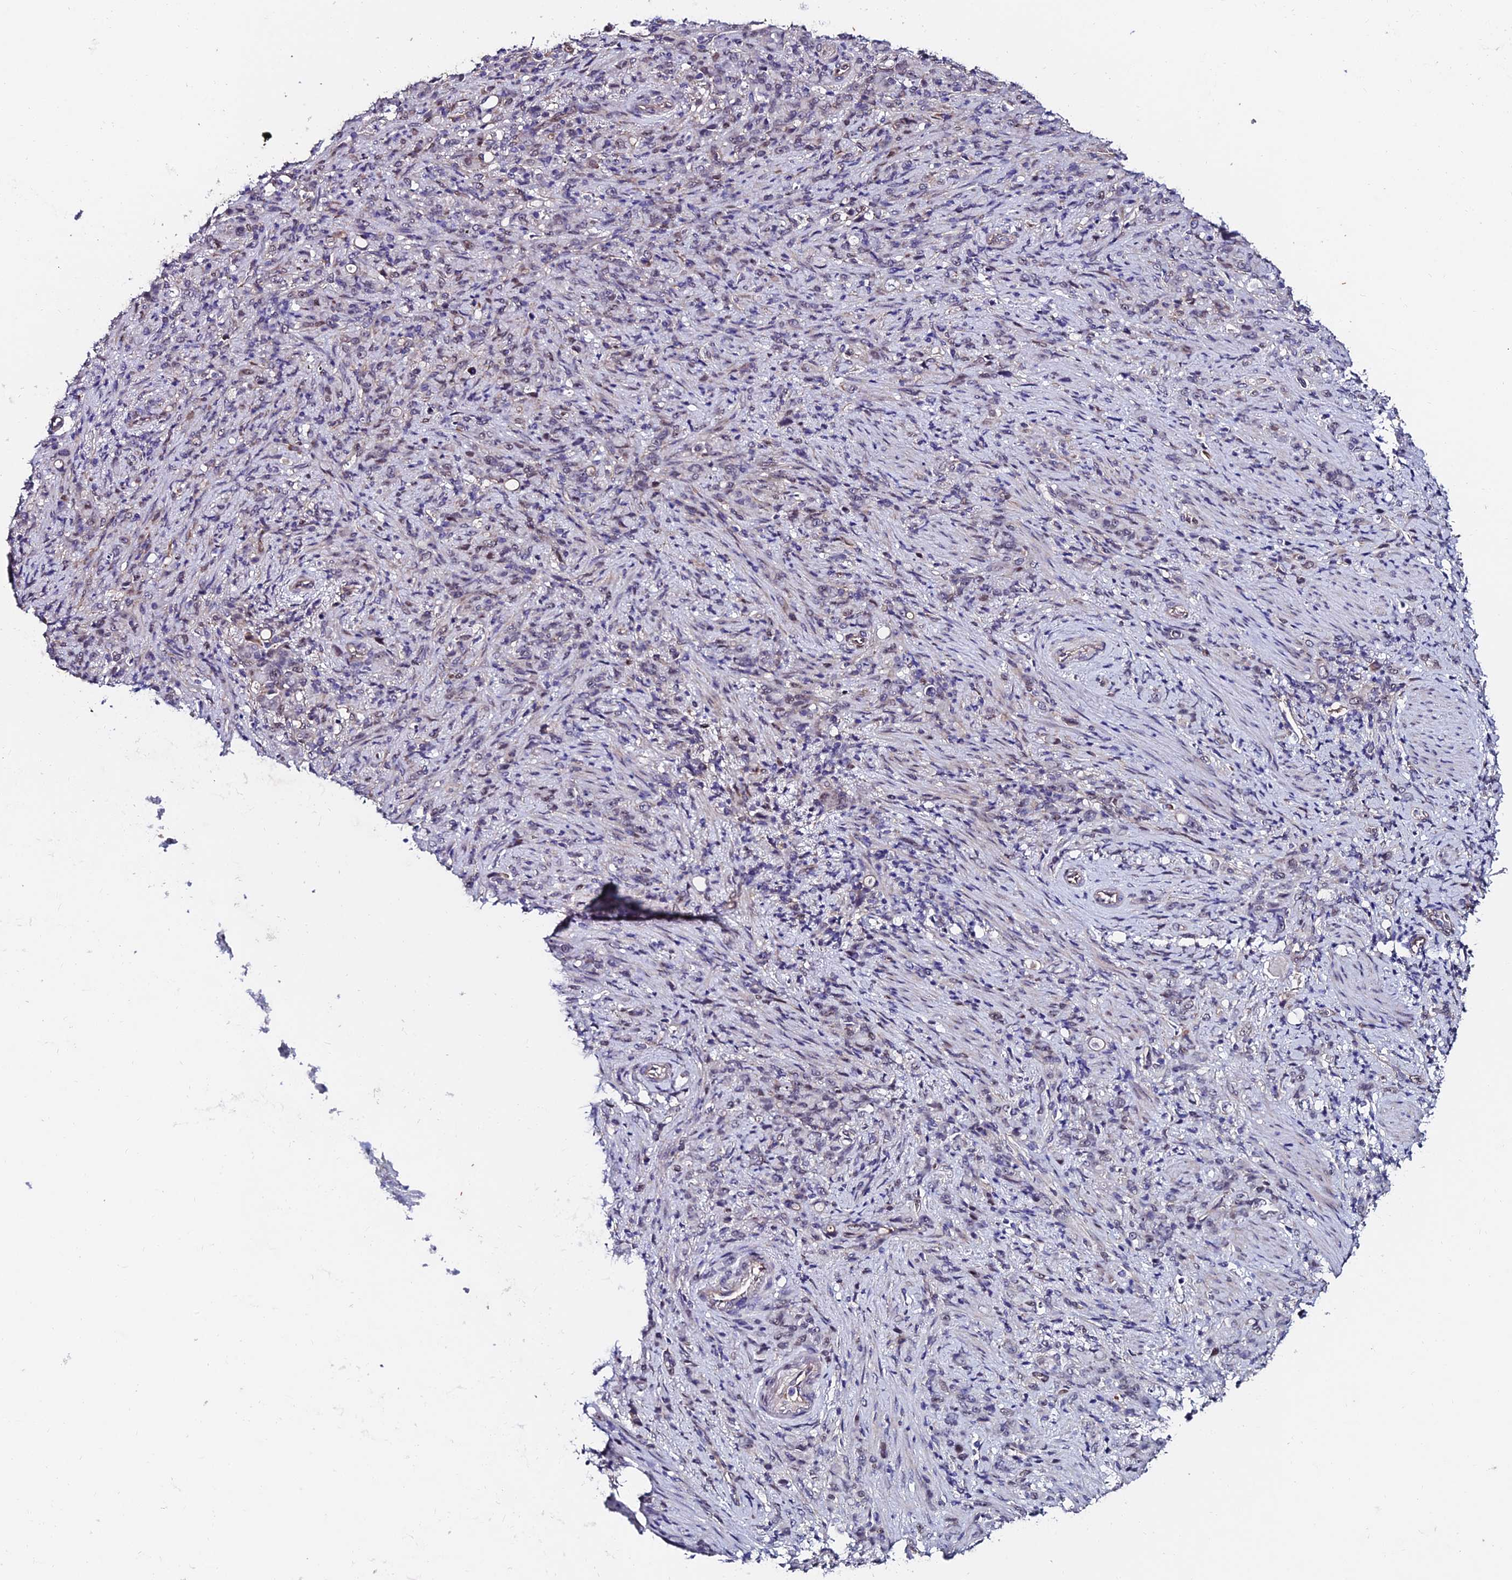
{"staining": {"intensity": "negative", "quantity": "none", "location": "none"}, "tissue": "stomach cancer", "cell_type": "Tumor cells", "image_type": "cancer", "snomed": [{"axis": "morphology", "description": "Adenocarcinoma, NOS"}, {"axis": "topography", "description": "Stomach"}], "caption": "Human adenocarcinoma (stomach) stained for a protein using immunohistochemistry (IHC) exhibits no expression in tumor cells.", "gene": "TRIM24", "patient": {"sex": "female", "age": 79}}